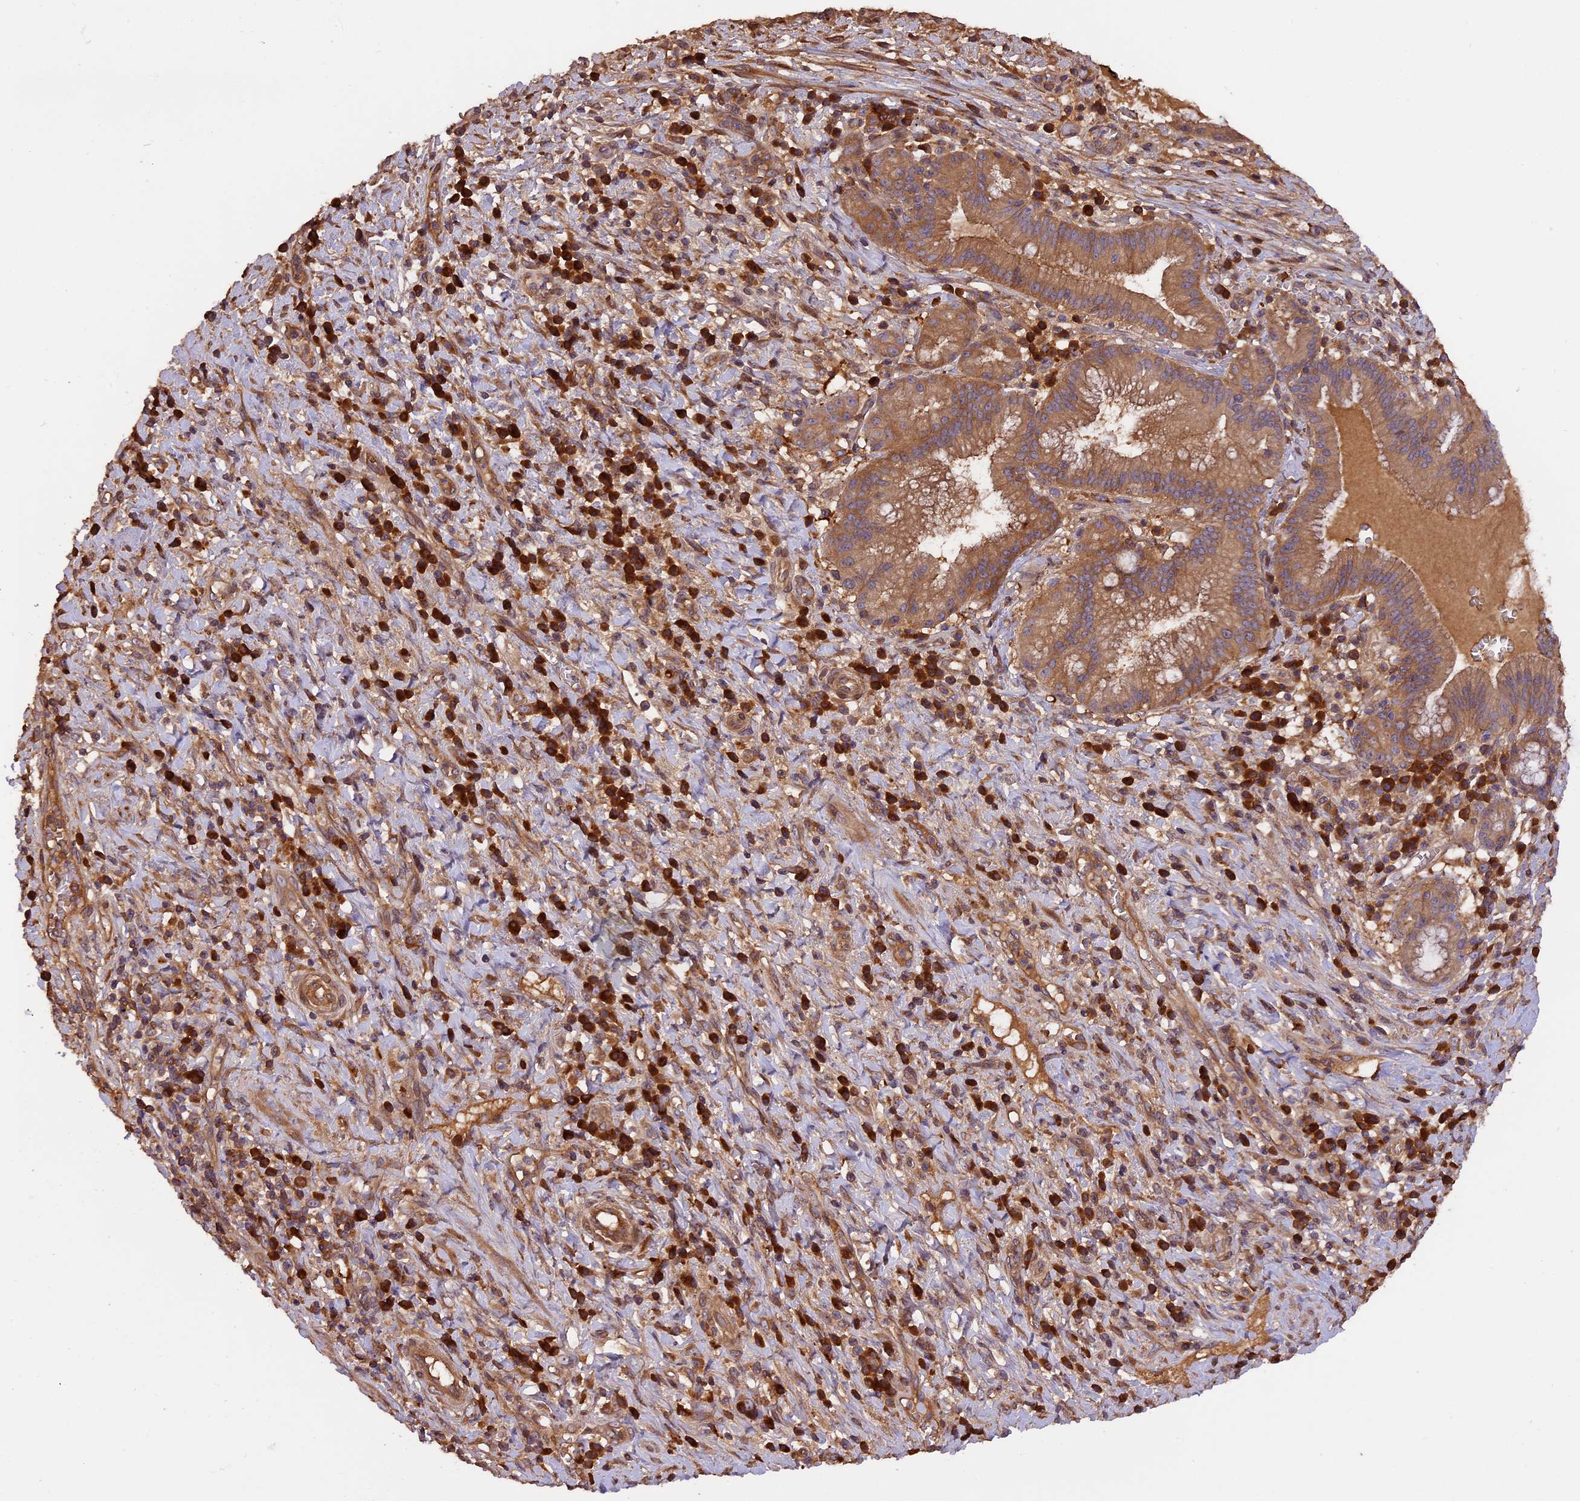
{"staining": {"intensity": "moderate", "quantity": ">75%", "location": "cytoplasmic/membranous"}, "tissue": "pancreatic cancer", "cell_type": "Tumor cells", "image_type": "cancer", "snomed": [{"axis": "morphology", "description": "Adenocarcinoma, NOS"}, {"axis": "topography", "description": "Pancreas"}], "caption": "DAB immunohistochemical staining of pancreatic cancer (adenocarcinoma) shows moderate cytoplasmic/membranous protein expression in about >75% of tumor cells. (DAB IHC with brightfield microscopy, high magnification).", "gene": "SETD6", "patient": {"sex": "male", "age": 72}}